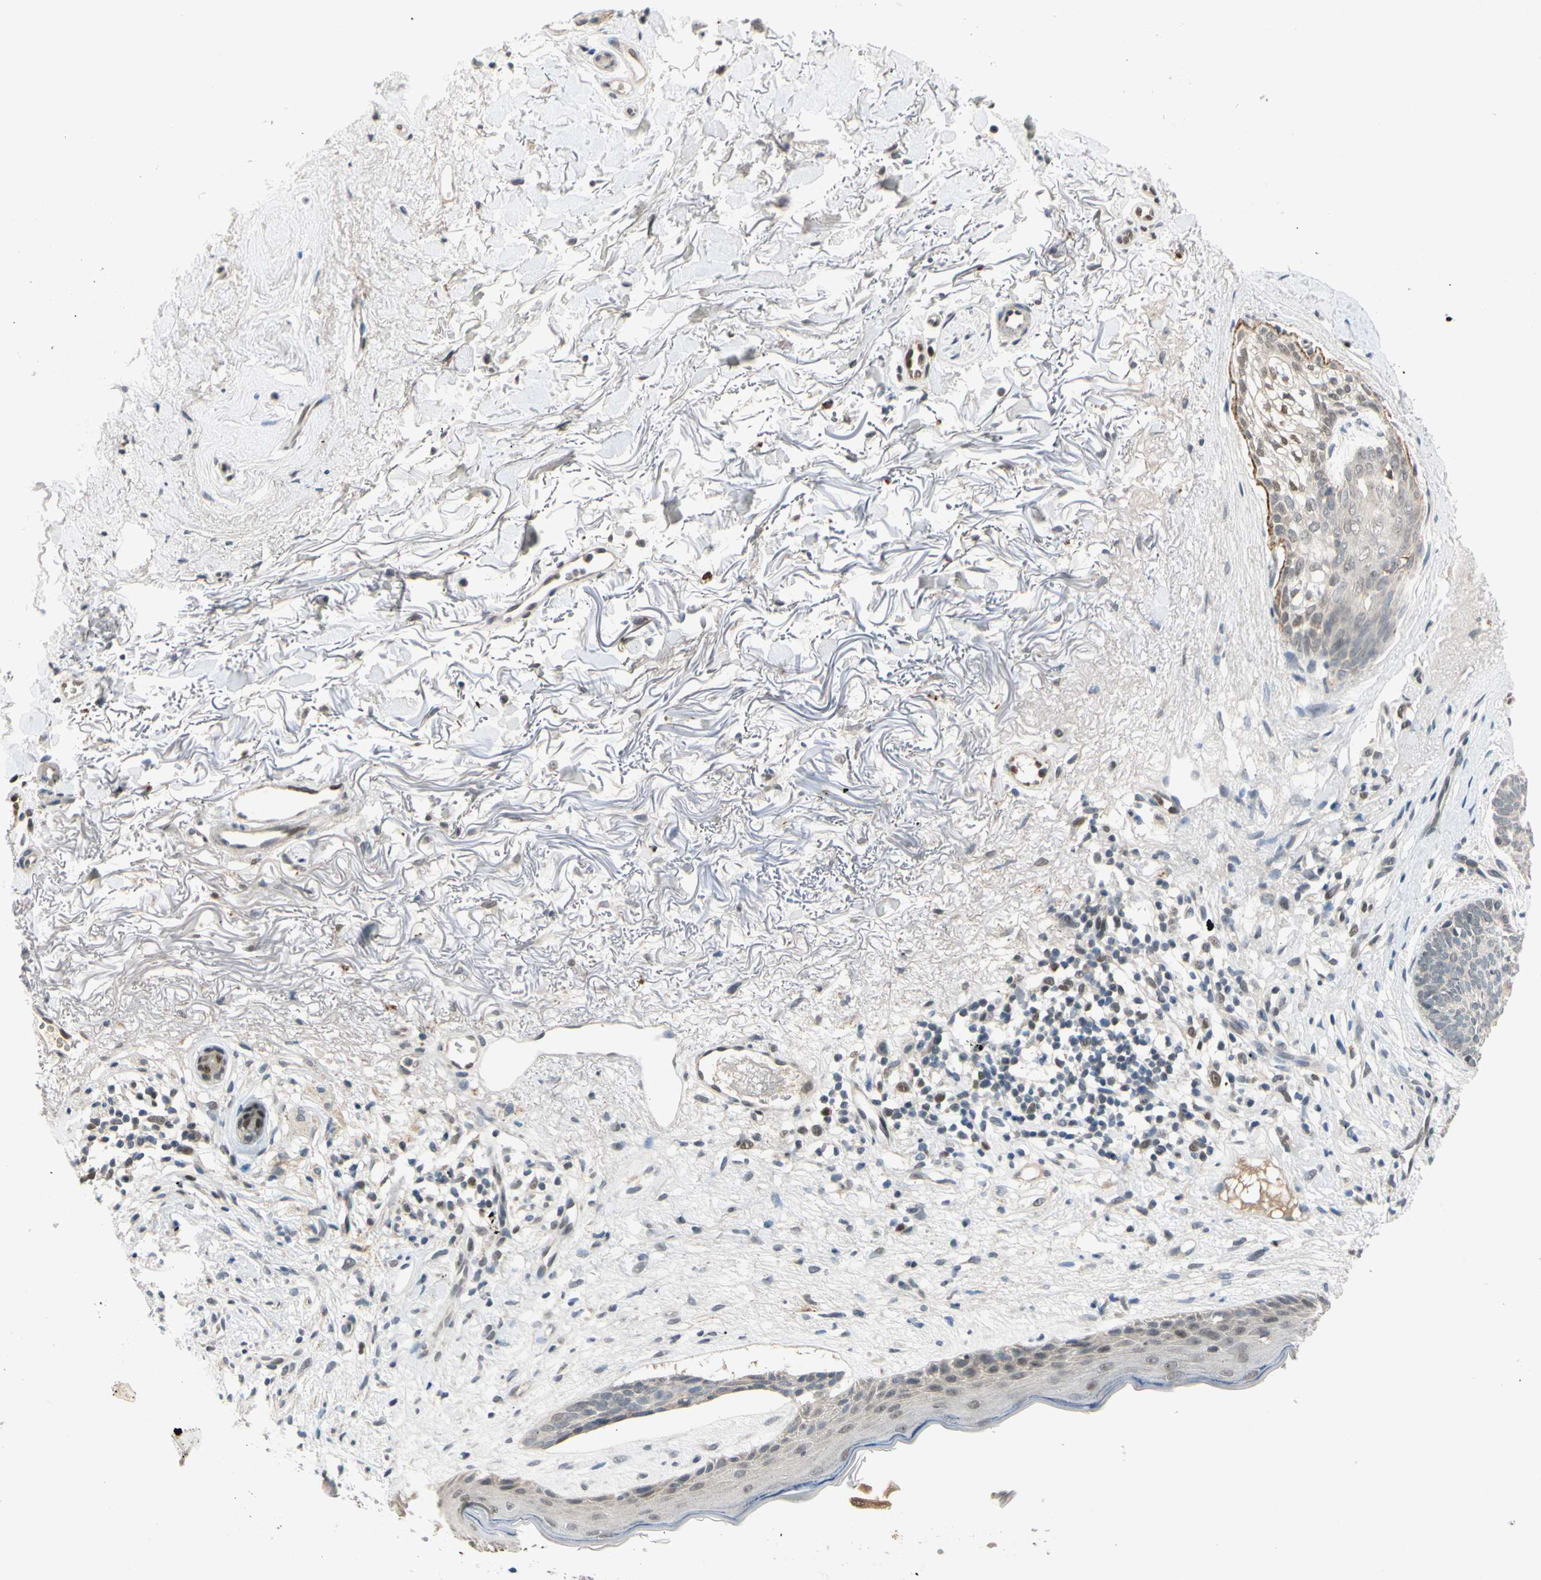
{"staining": {"intensity": "negative", "quantity": "none", "location": "none"}, "tissue": "skin cancer", "cell_type": "Tumor cells", "image_type": "cancer", "snomed": [{"axis": "morphology", "description": "Normal tissue, NOS"}, {"axis": "morphology", "description": "Basal cell carcinoma"}, {"axis": "topography", "description": "Skin"}], "caption": "DAB immunohistochemical staining of skin cancer (basal cell carcinoma) exhibits no significant staining in tumor cells.", "gene": "RIOX2", "patient": {"sex": "female", "age": 70}}